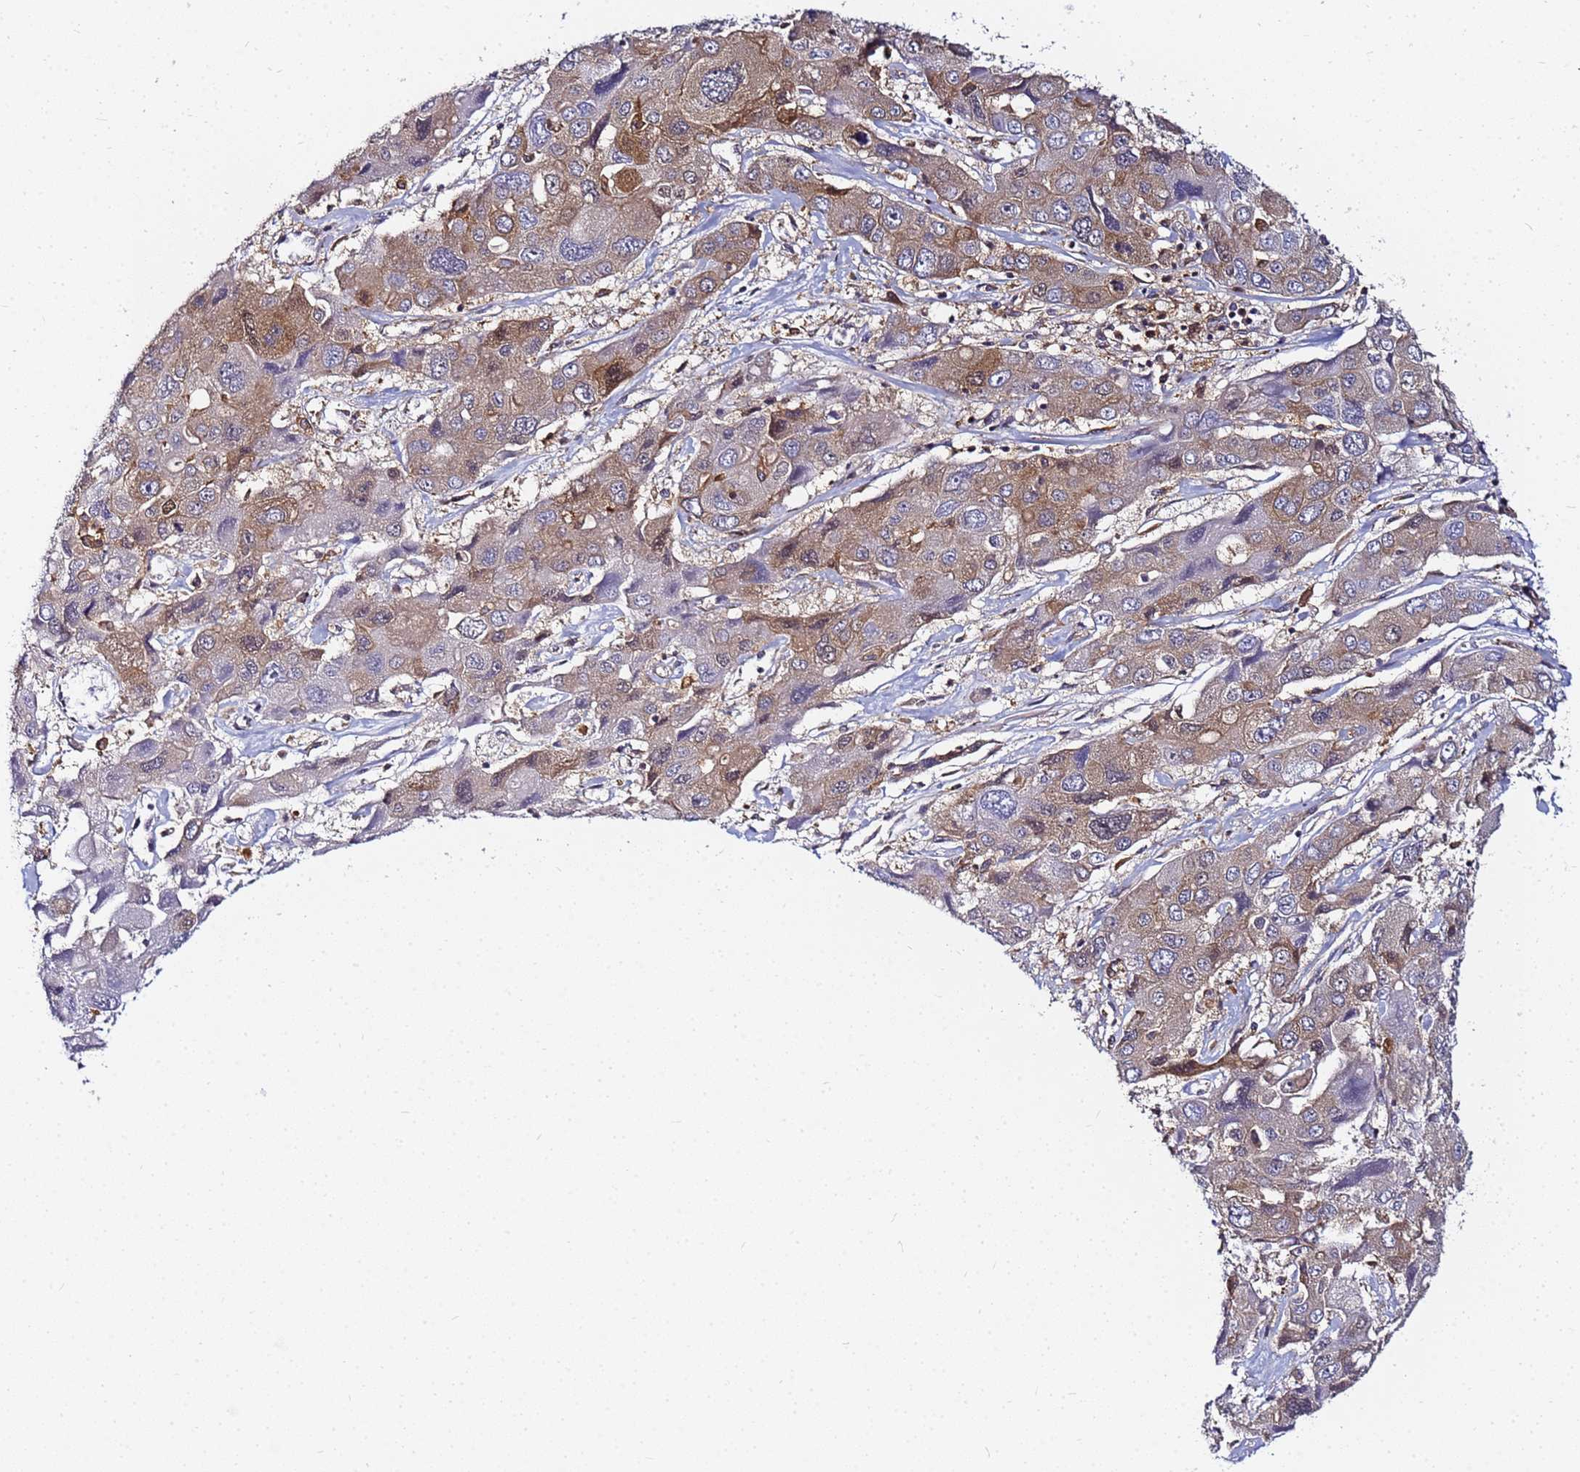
{"staining": {"intensity": "moderate", "quantity": ">75%", "location": "cytoplasmic/membranous"}, "tissue": "liver cancer", "cell_type": "Tumor cells", "image_type": "cancer", "snomed": [{"axis": "morphology", "description": "Cholangiocarcinoma"}, {"axis": "topography", "description": "Liver"}], "caption": "Protein analysis of liver cancer (cholangiocarcinoma) tissue displays moderate cytoplasmic/membranous expression in about >75% of tumor cells. (DAB (3,3'-diaminobenzidine) IHC with brightfield microscopy, high magnification).", "gene": "CHM", "patient": {"sex": "male", "age": 67}}